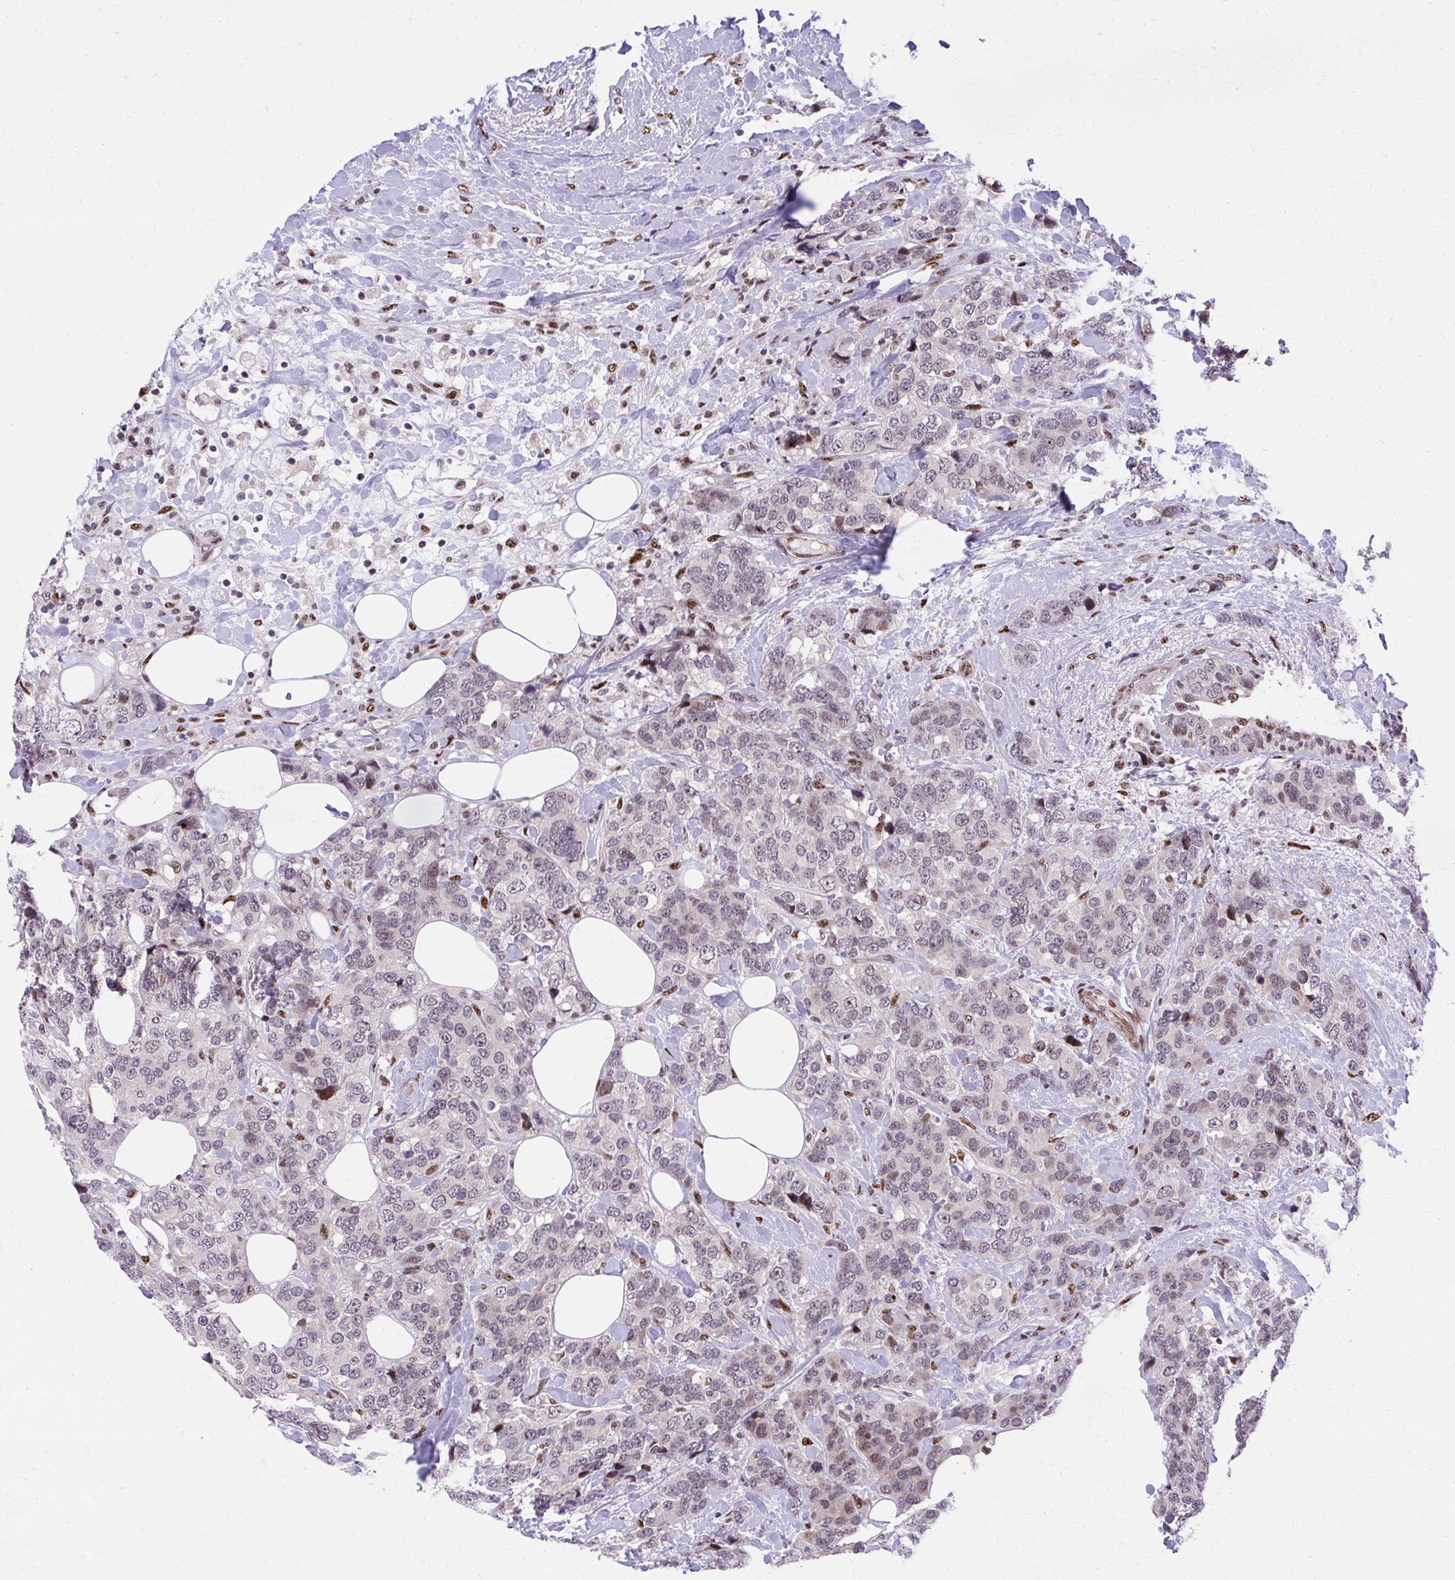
{"staining": {"intensity": "weak", "quantity": "<25%", "location": "nuclear"}, "tissue": "breast cancer", "cell_type": "Tumor cells", "image_type": "cancer", "snomed": [{"axis": "morphology", "description": "Lobular carcinoma"}, {"axis": "topography", "description": "Breast"}], "caption": "Human breast cancer (lobular carcinoma) stained for a protein using IHC shows no staining in tumor cells.", "gene": "HOXA4", "patient": {"sex": "female", "age": 59}}